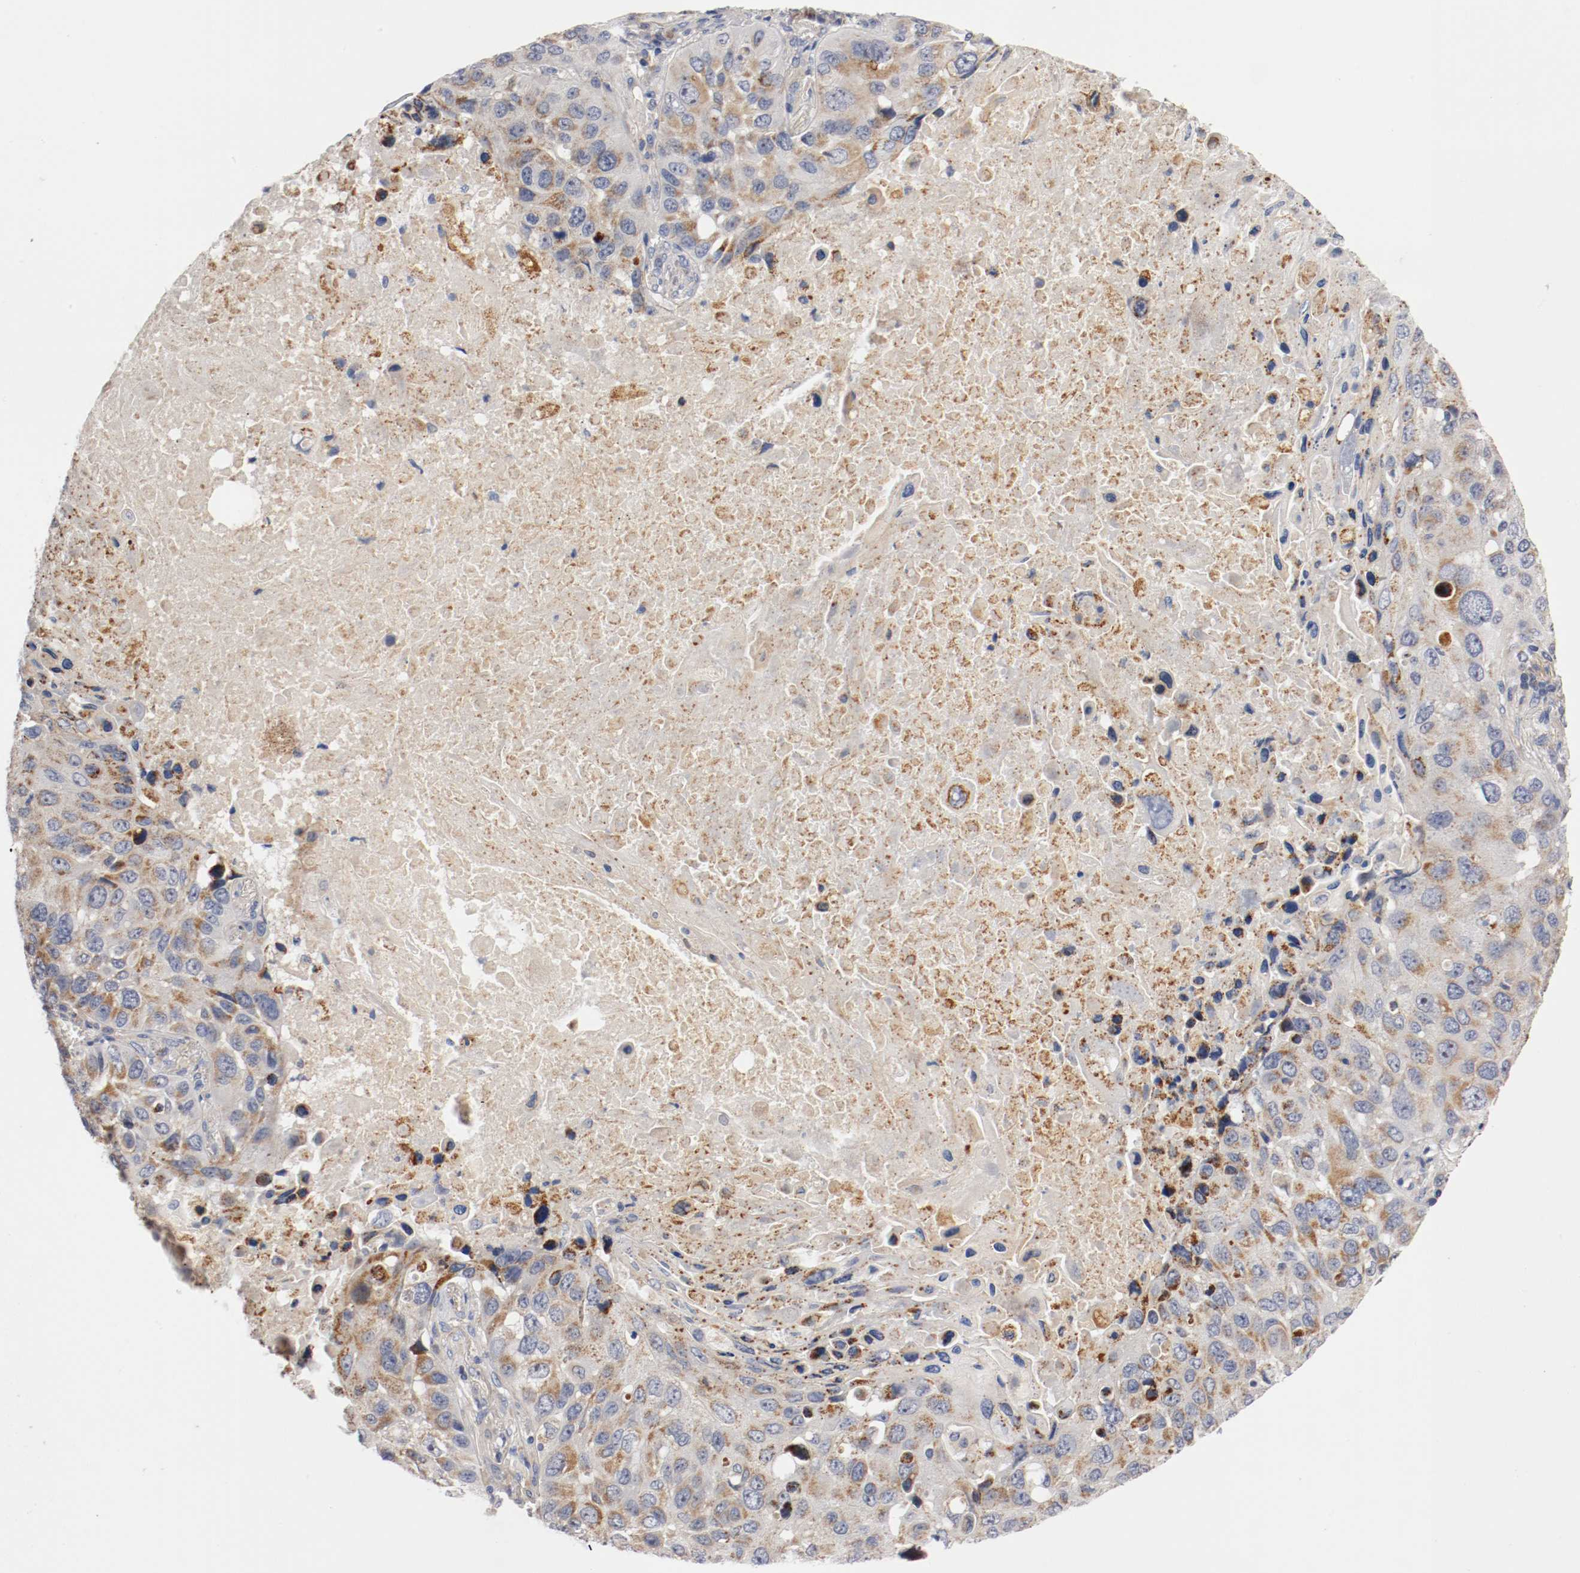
{"staining": {"intensity": "weak", "quantity": "25%-75%", "location": "cytoplasmic/membranous"}, "tissue": "lung cancer", "cell_type": "Tumor cells", "image_type": "cancer", "snomed": [{"axis": "morphology", "description": "Squamous cell carcinoma, NOS"}, {"axis": "topography", "description": "Lung"}], "caption": "Protein expression analysis of human lung cancer reveals weak cytoplasmic/membranous staining in approximately 25%-75% of tumor cells. (DAB IHC with brightfield microscopy, high magnification).", "gene": "PCSK6", "patient": {"sex": "male", "age": 57}}